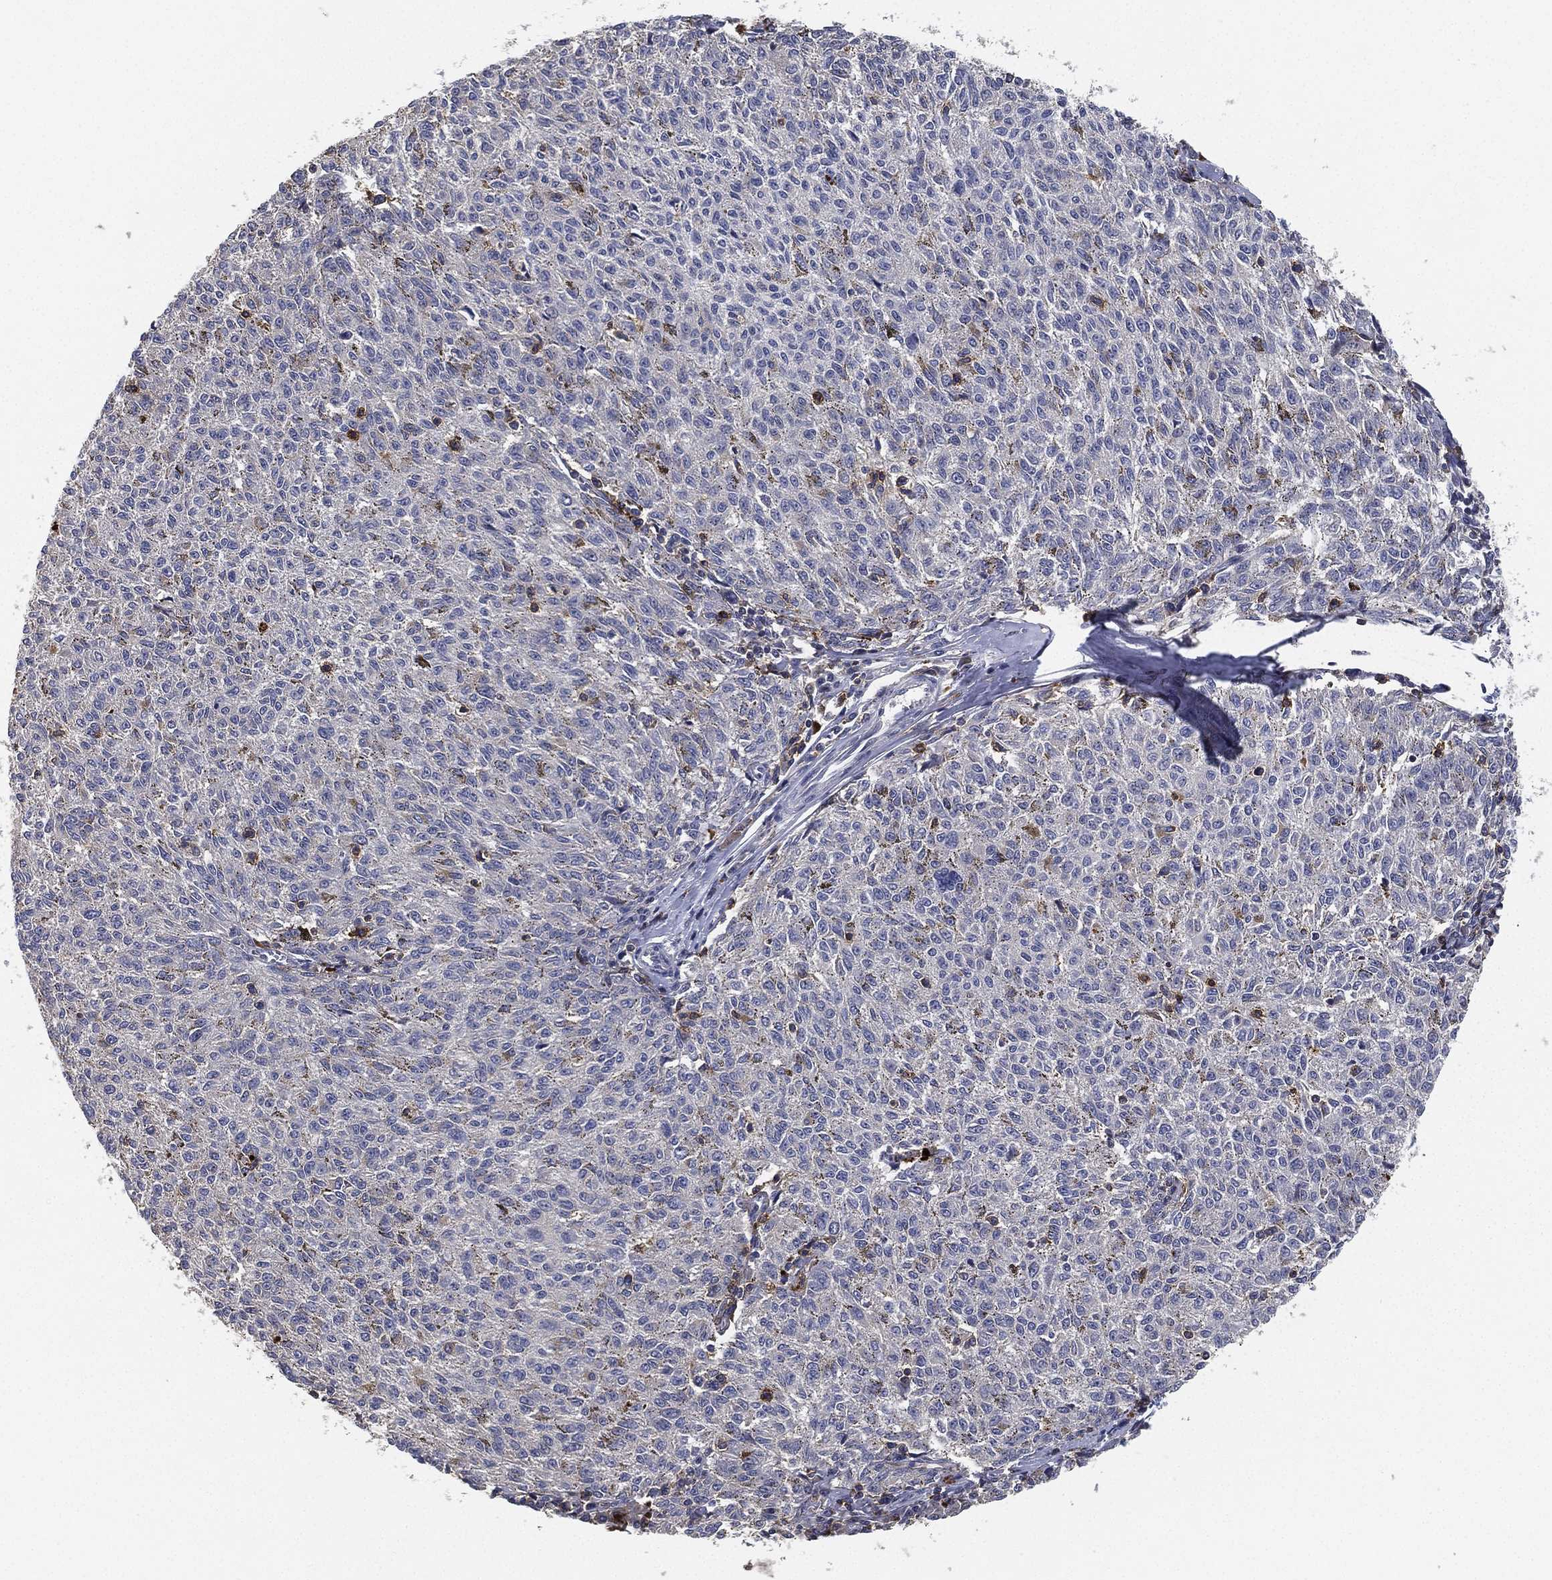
{"staining": {"intensity": "negative", "quantity": "none", "location": "none"}, "tissue": "melanoma", "cell_type": "Tumor cells", "image_type": "cancer", "snomed": [{"axis": "morphology", "description": "Malignant melanoma, NOS"}, {"axis": "topography", "description": "Skin"}], "caption": "Tumor cells show no significant protein expression in melanoma.", "gene": "CFAP251", "patient": {"sex": "female", "age": 72}}